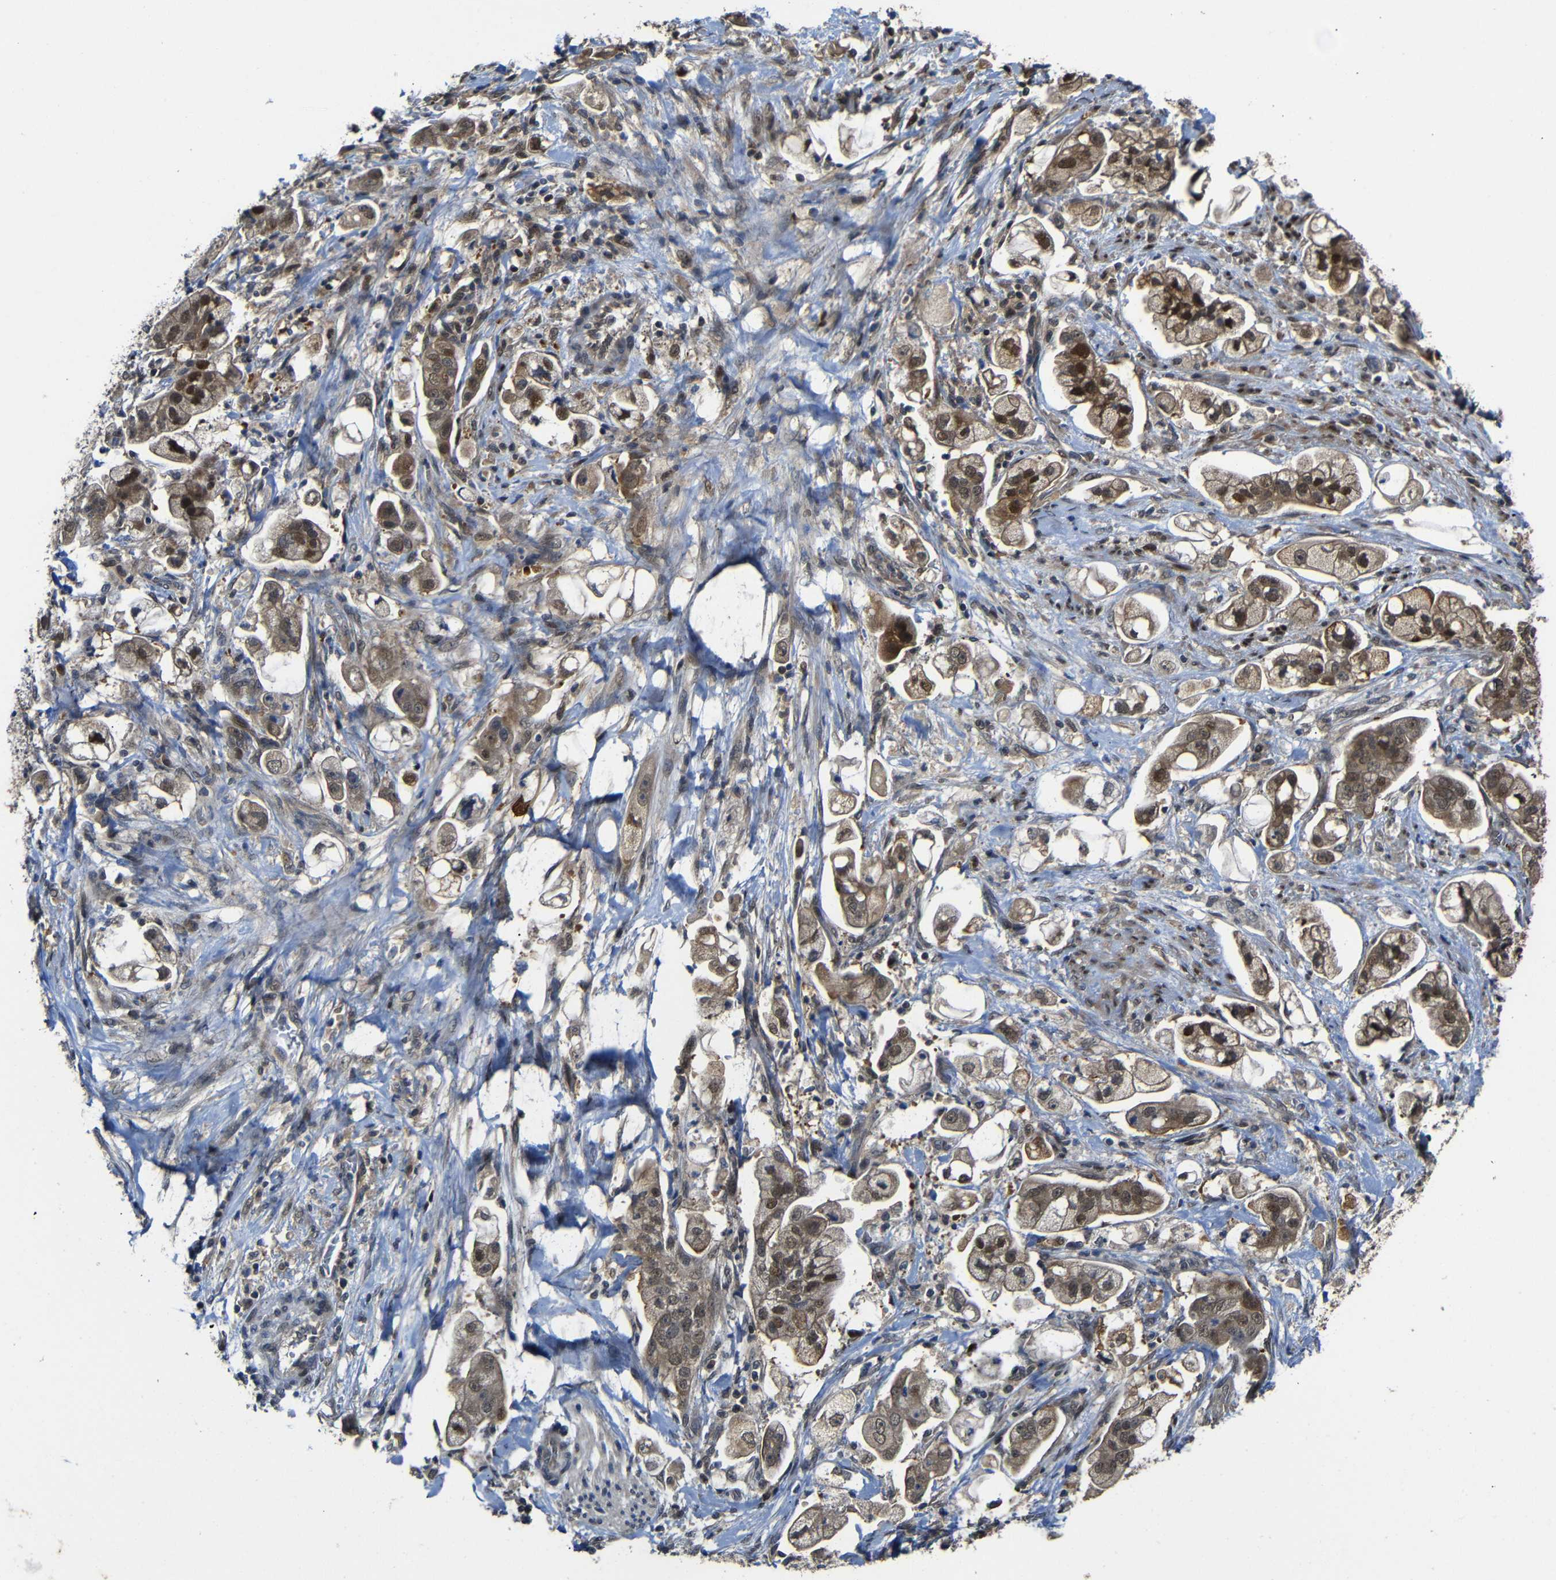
{"staining": {"intensity": "moderate", "quantity": ">75%", "location": "cytoplasmic/membranous,nuclear"}, "tissue": "stomach cancer", "cell_type": "Tumor cells", "image_type": "cancer", "snomed": [{"axis": "morphology", "description": "Adenocarcinoma, NOS"}, {"axis": "topography", "description": "Stomach"}], "caption": "Stomach cancer stained with a brown dye reveals moderate cytoplasmic/membranous and nuclear positive expression in about >75% of tumor cells.", "gene": "ATG12", "patient": {"sex": "male", "age": 62}}